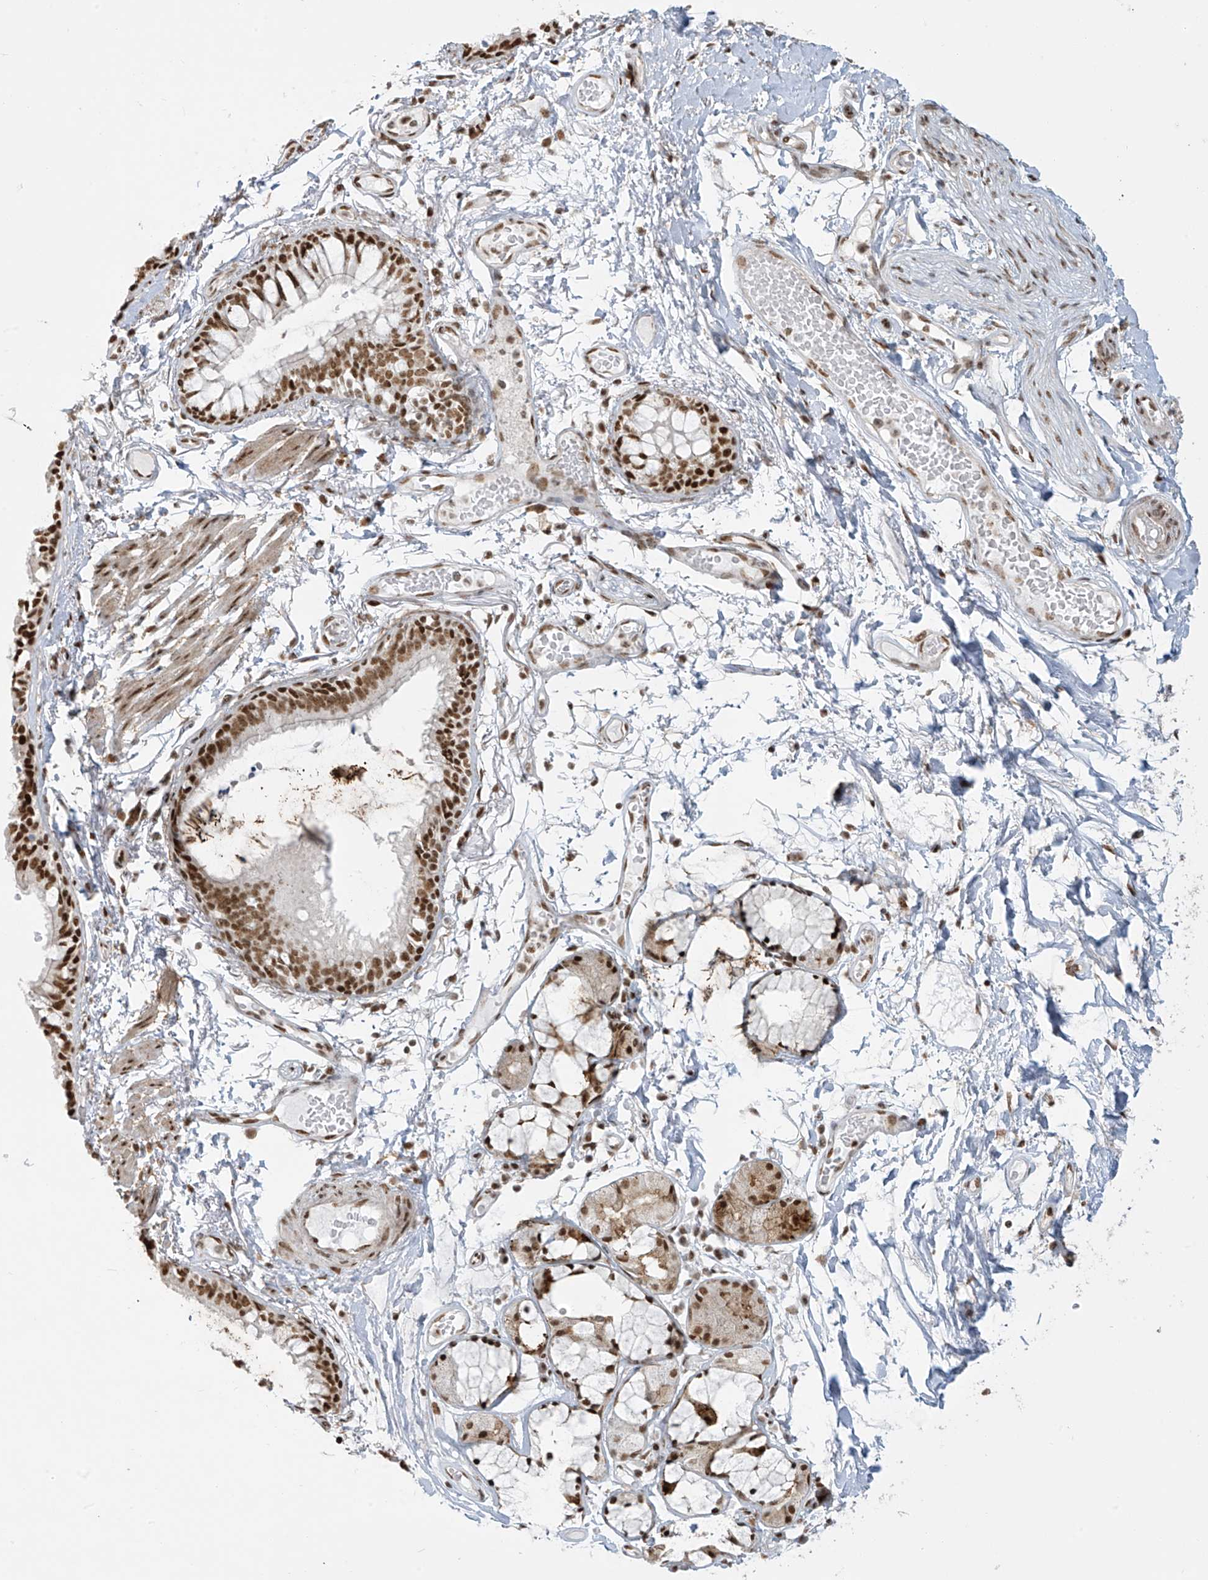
{"staining": {"intensity": "strong", "quantity": ">75%", "location": "nuclear"}, "tissue": "bronchus", "cell_type": "Respiratory epithelial cells", "image_type": "normal", "snomed": [{"axis": "morphology", "description": "Normal tissue, NOS"}, {"axis": "topography", "description": "Cartilage tissue"}, {"axis": "topography", "description": "Bronchus"}], "caption": "The histopathology image reveals a brown stain indicating the presence of a protein in the nuclear of respiratory epithelial cells in bronchus.", "gene": "MS4A6A", "patient": {"sex": "female", "age": 73}}